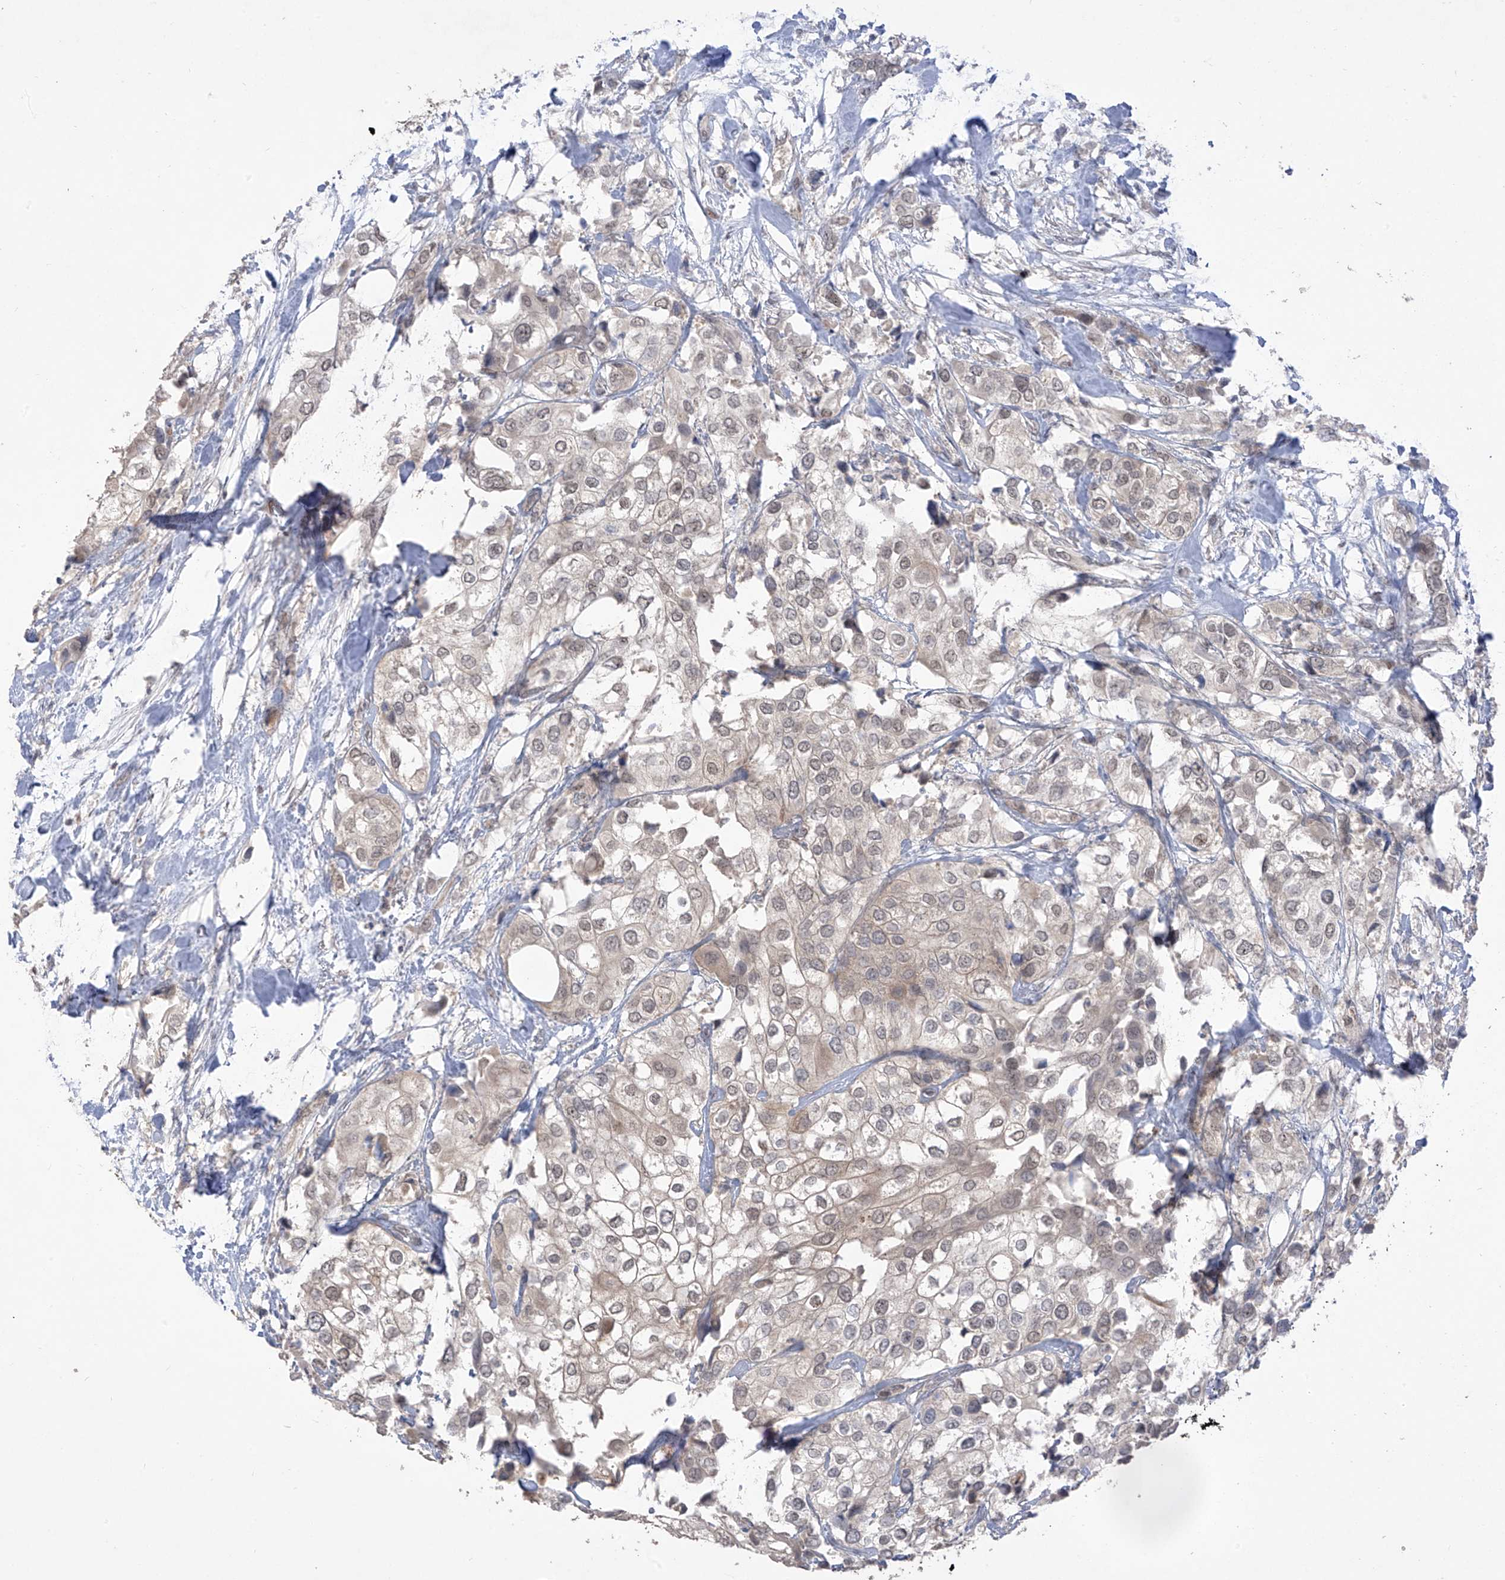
{"staining": {"intensity": "weak", "quantity": ">75%", "location": "nuclear"}, "tissue": "urothelial cancer", "cell_type": "Tumor cells", "image_type": "cancer", "snomed": [{"axis": "morphology", "description": "Urothelial carcinoma, High grade"}, {"axis": "topography", "description": "Urinary bladder"}], "caption": "Human urothelial cancer stained with a protein marker exhibits weak staining in tumor cells.", "gene": "OGT", "patient": {"sex": "male", "age": 64}}